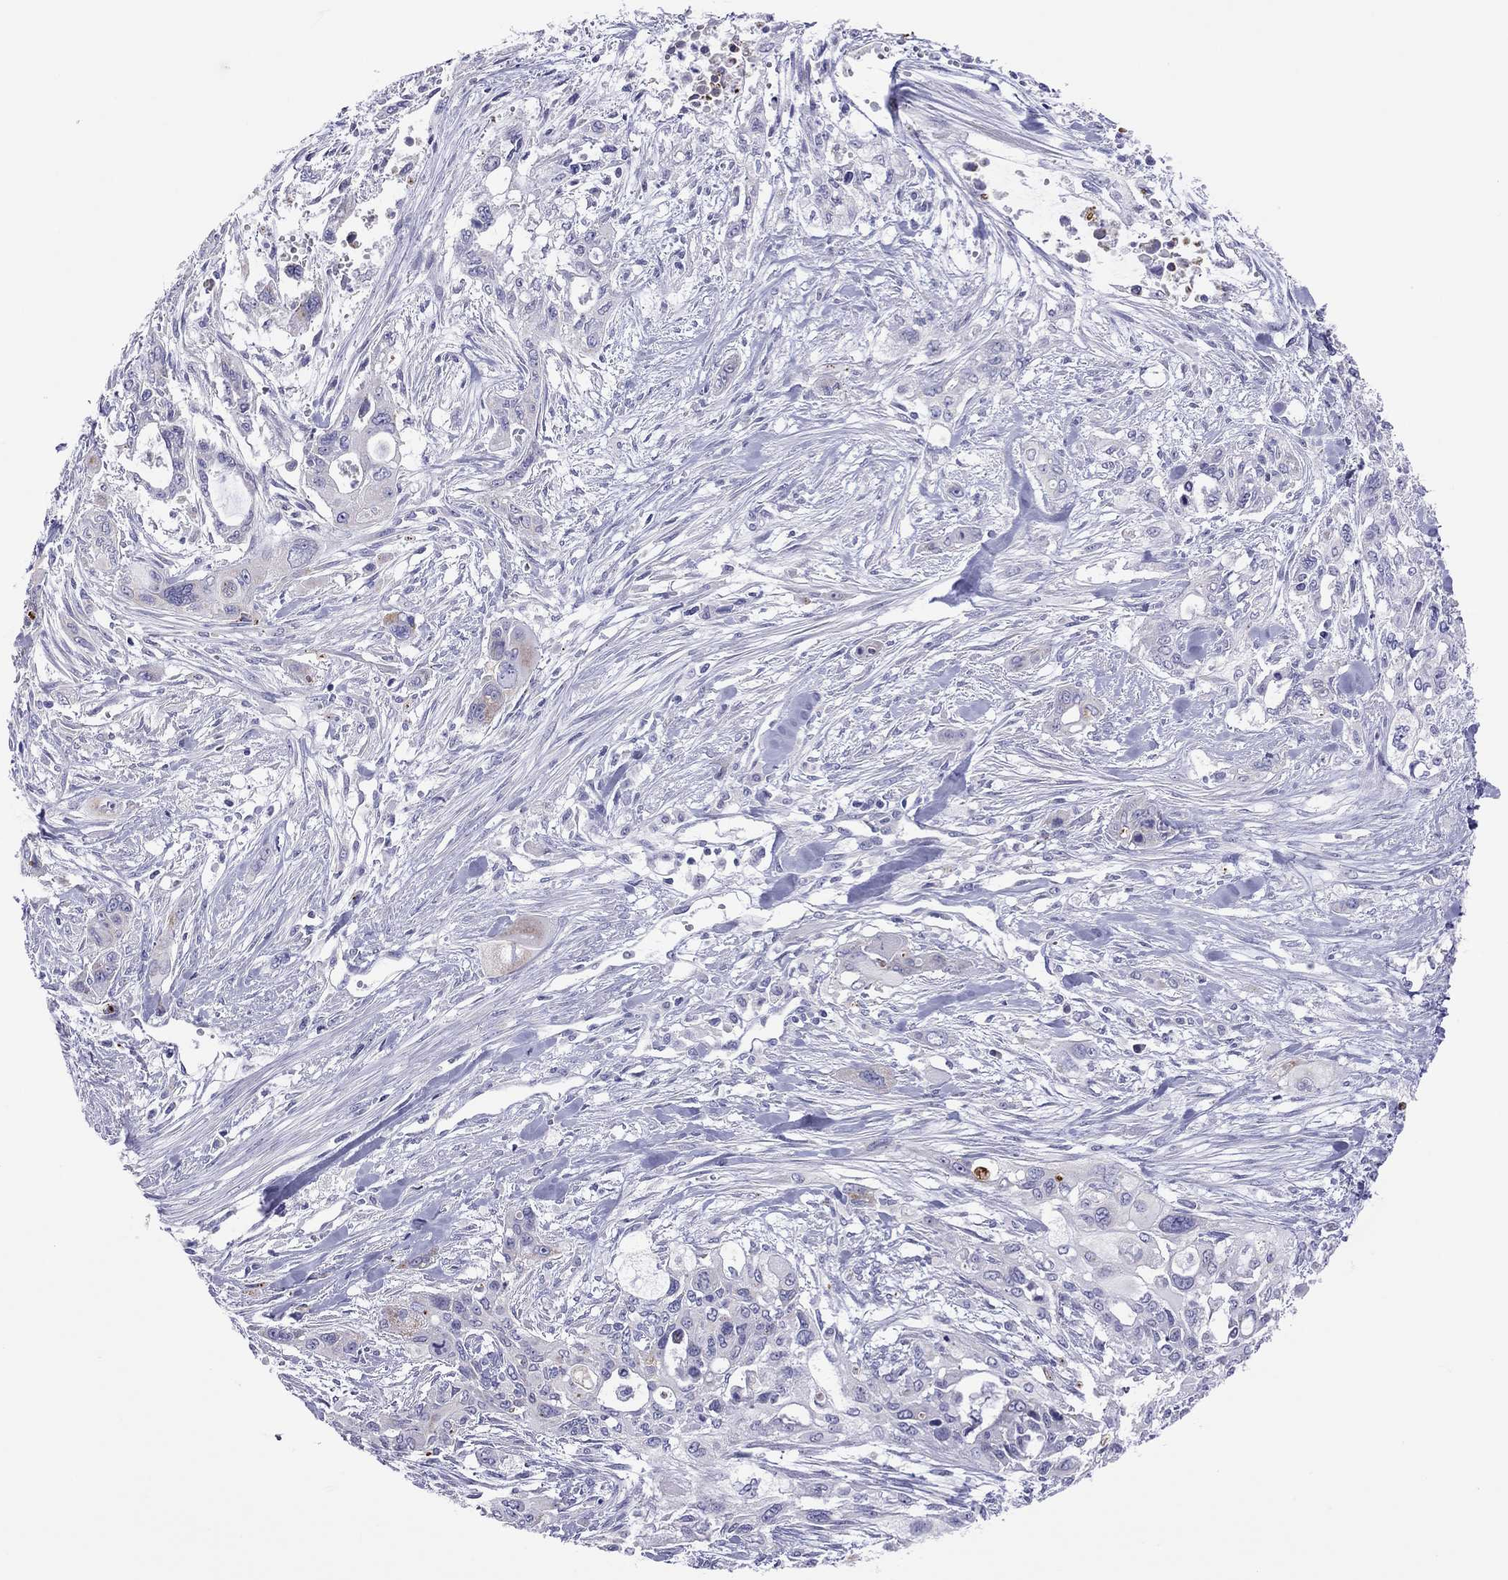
{"staining": {"intensity": "negative", "quantity": "none", "location": "none"}, "tissue": "pancreatic cancer", "cell_type": "Tumor cells", "image_type": "cancer", "snomed": [{"axis": "morphology", "description": "Adenocarcinoma, NOS"}, {"axis": "topography", "description": "Pancreas"}], "caption": "Immunohistochemistry histopathology image of human pancreatic cancer stained for a protein (brown), which exhibits no expression in tumor cells. Nuclei are stained in blue.", "gene": "COL9A1", "patient": {"sex": "male", "age": 47}}